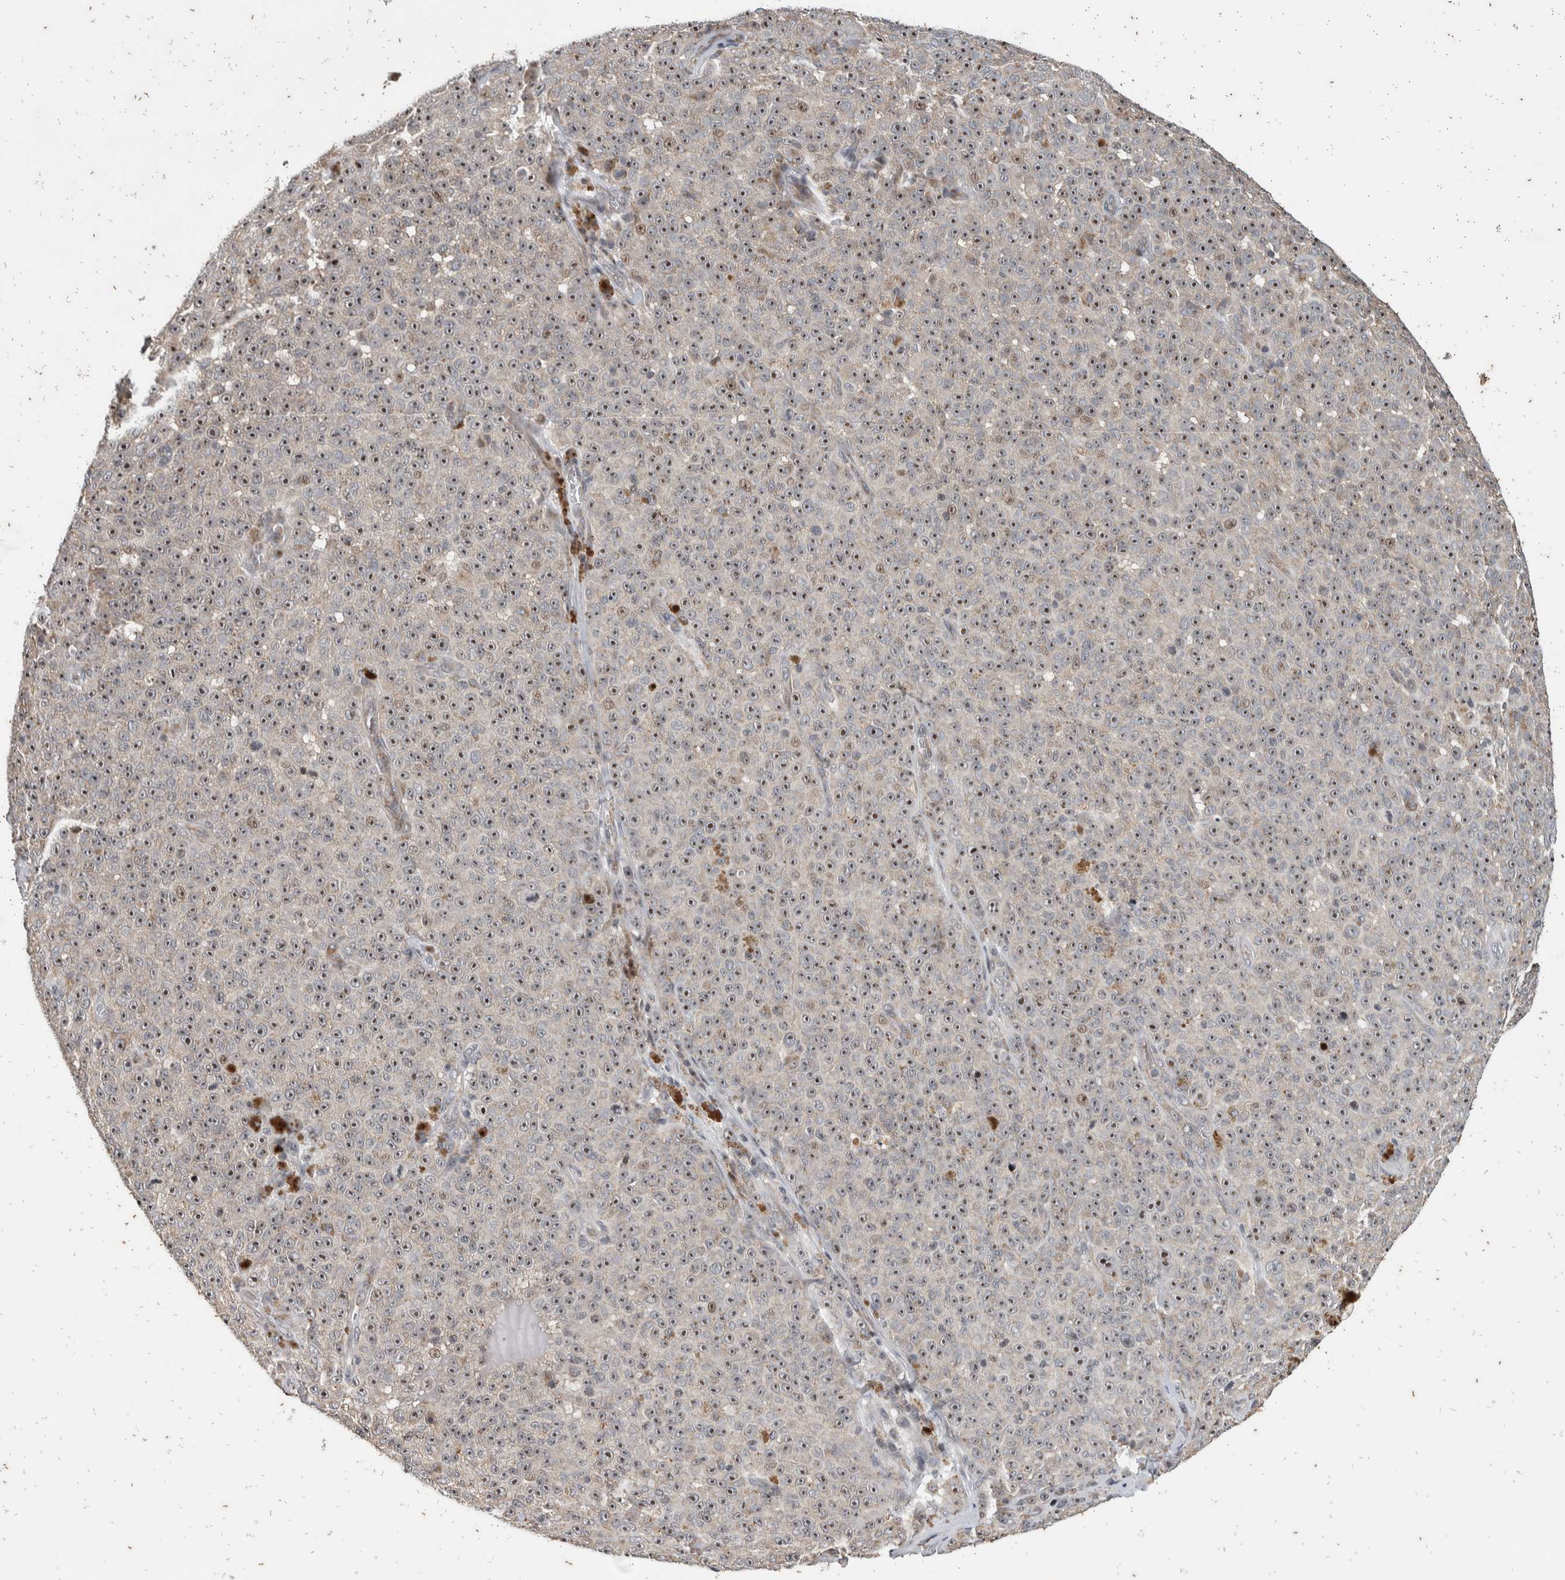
{"staining": {"intensity": "moderate", "quantity": ">75%", "location": "nuclear"}, "tissue": "melanoma", "cell_type": "Tumor cells", "image_type": "cancer", "snomed": [{"axis": "morphology", "description": "Malignant melanoma, NOS"}, {"axis": "topography", "description": "Skin"}], "caption": "Malignant melanoma was stained to show a protein in brown. There is medium levels of moderate nuclear staining in about >75% of tumor cells.", "gene": "ATXN7L1", "patient": {"sex": "female", "age": 82}}